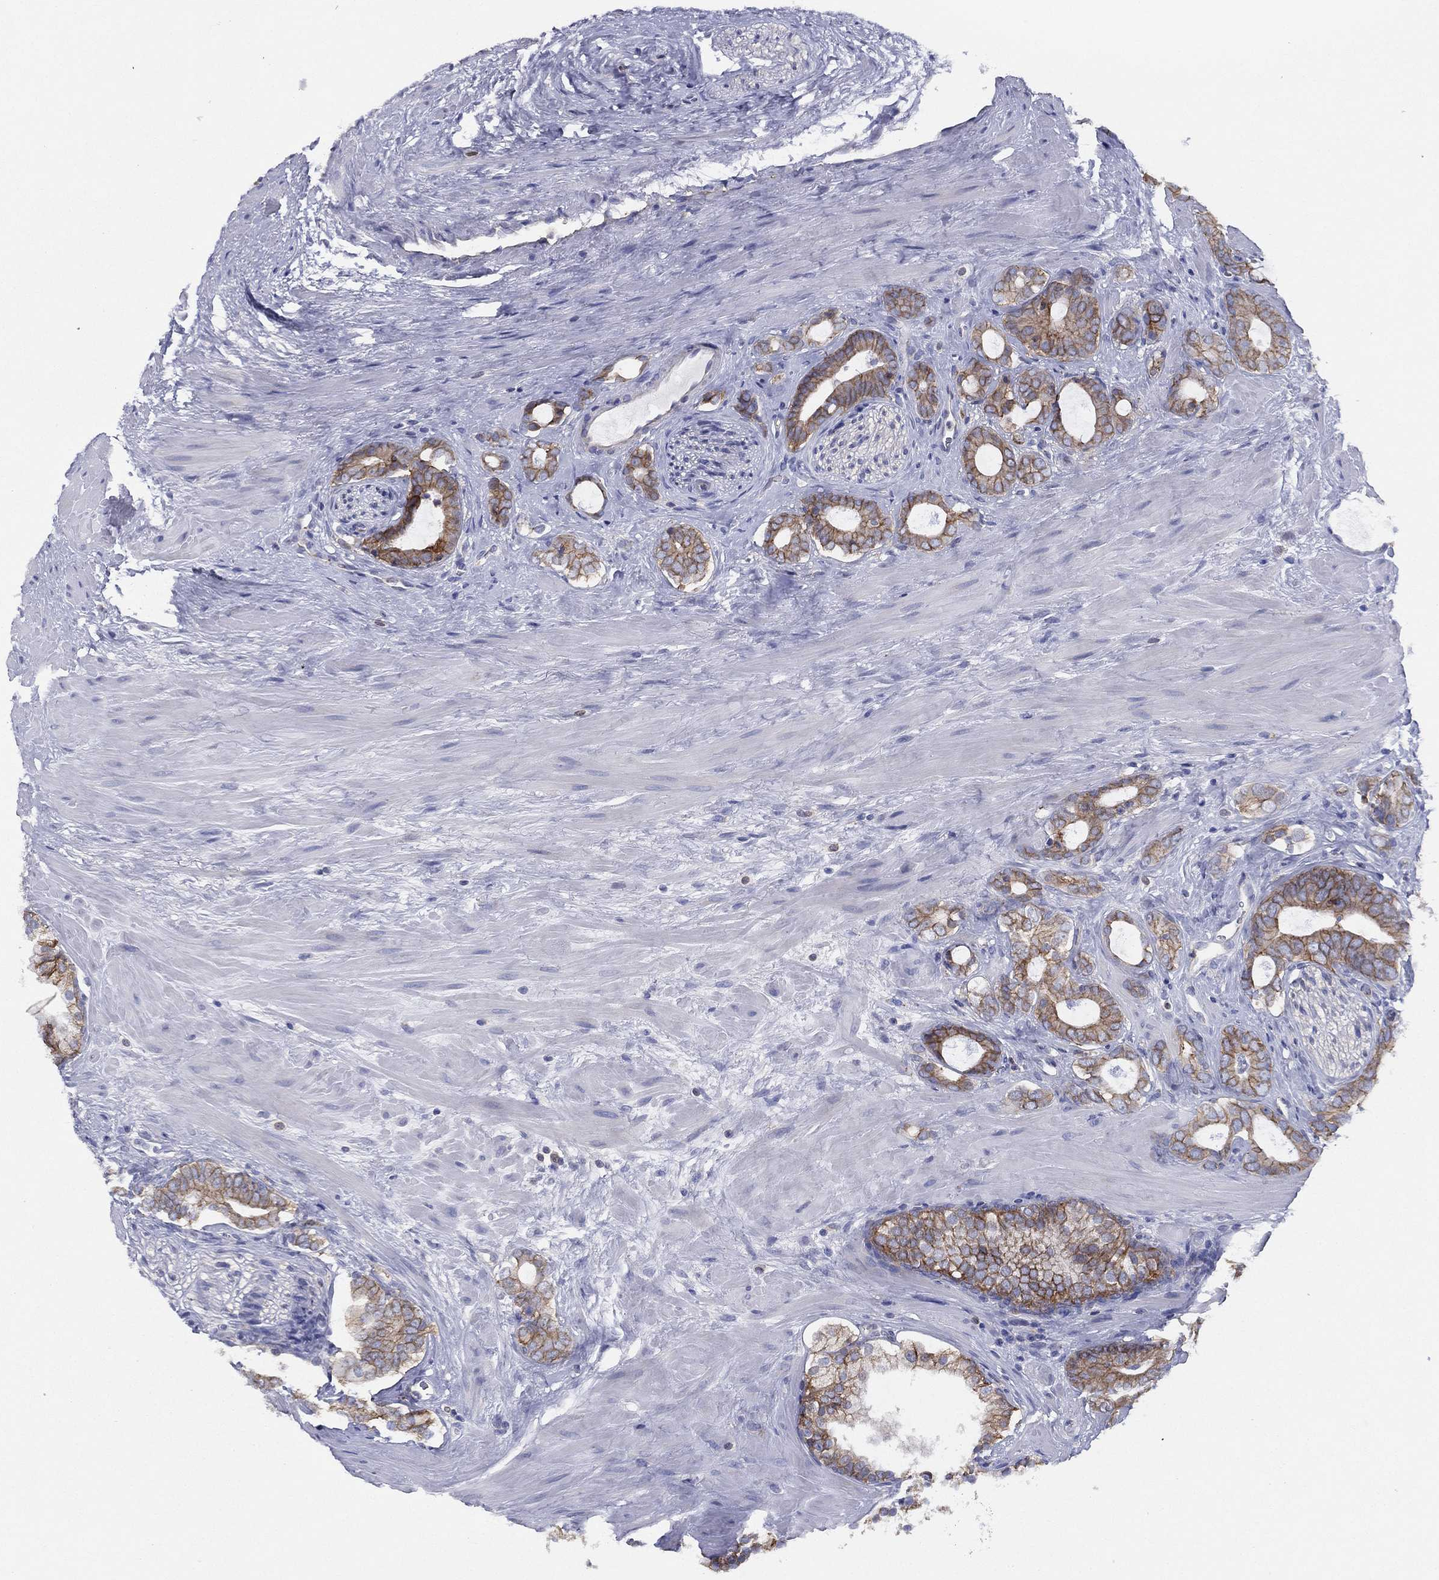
{"staining": {"intensity": "moderate", "quantity": ">75%", "location": "cytoplasmic/membranous"}, "tissue": "prostate cancer", "cell_type": "Tumor cells", "image_type": "cancer", "snomed": [{"axis": "morphology", "description": "Adenocarcinoma, NOS"}, {"axis": "topography", "description": "Prostate"}], "caption": "Immunohistochemistry (IHC) of adenocarcinoma (prostate) displays medium levels of moderate cytoplasmic/membranous staining in about >75% of tumor cells.", "gene": "ZNF223", "patient": {"sex": "male", "age": 55}}